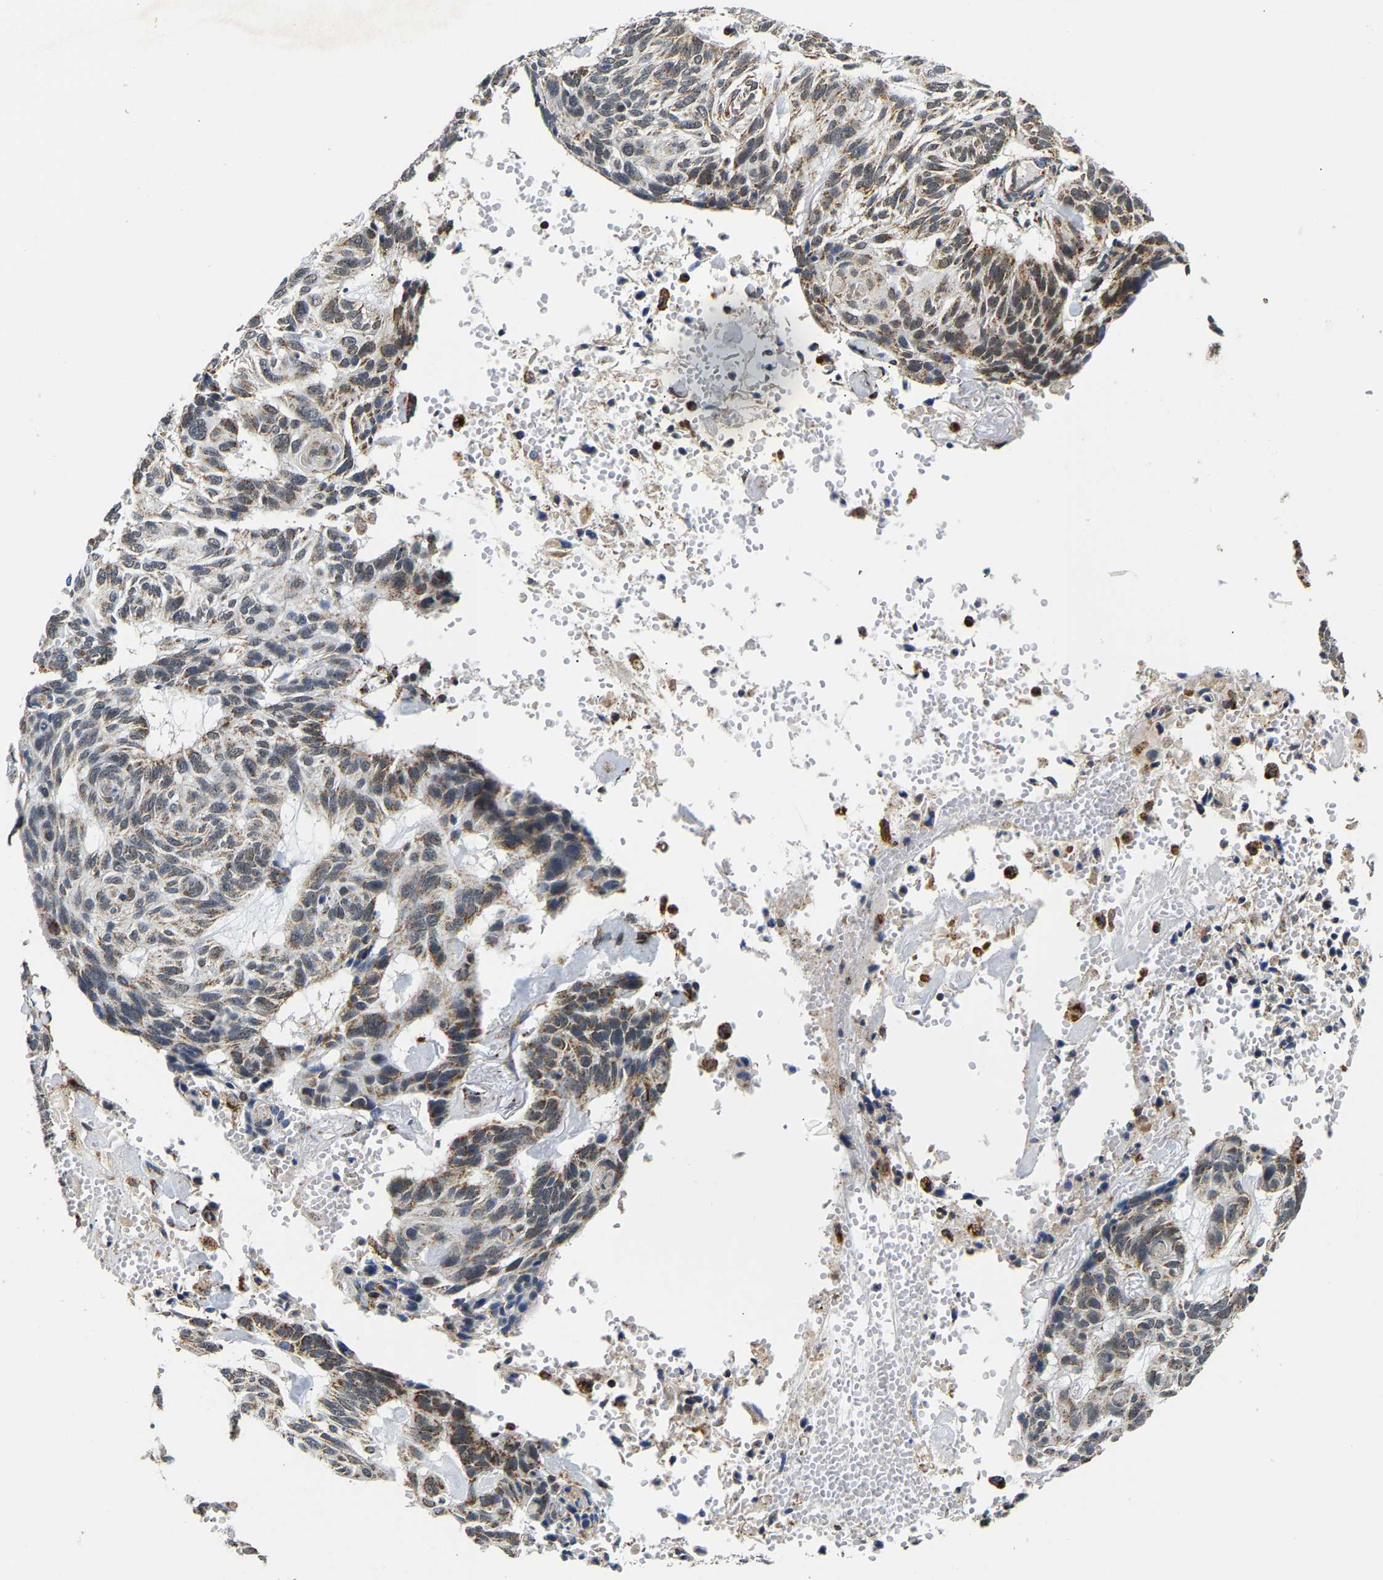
{"staining": {"intensity": "moderate", "quantity": ">75%", "location": "cytoplasmic/membranous"}, "tissue": "skin cancer", "cell_type": "Tumor cells", "image_type": "cancer", "snomed": [{"axis": "morphology", "description": "Basal cell carcinoma"}, {"axis": "topography", "description": "Skin"}], "caption": "DAB (3,3'-diaminobenzidine) immunohistochemical staining of skin basal cell carcinoma reveals moderate cytoplasmic/membranous protein staining in approximately >75% of tumor cells.", "gene": "GIMAP7", "patient": {"sex": "male", "age": 85}}